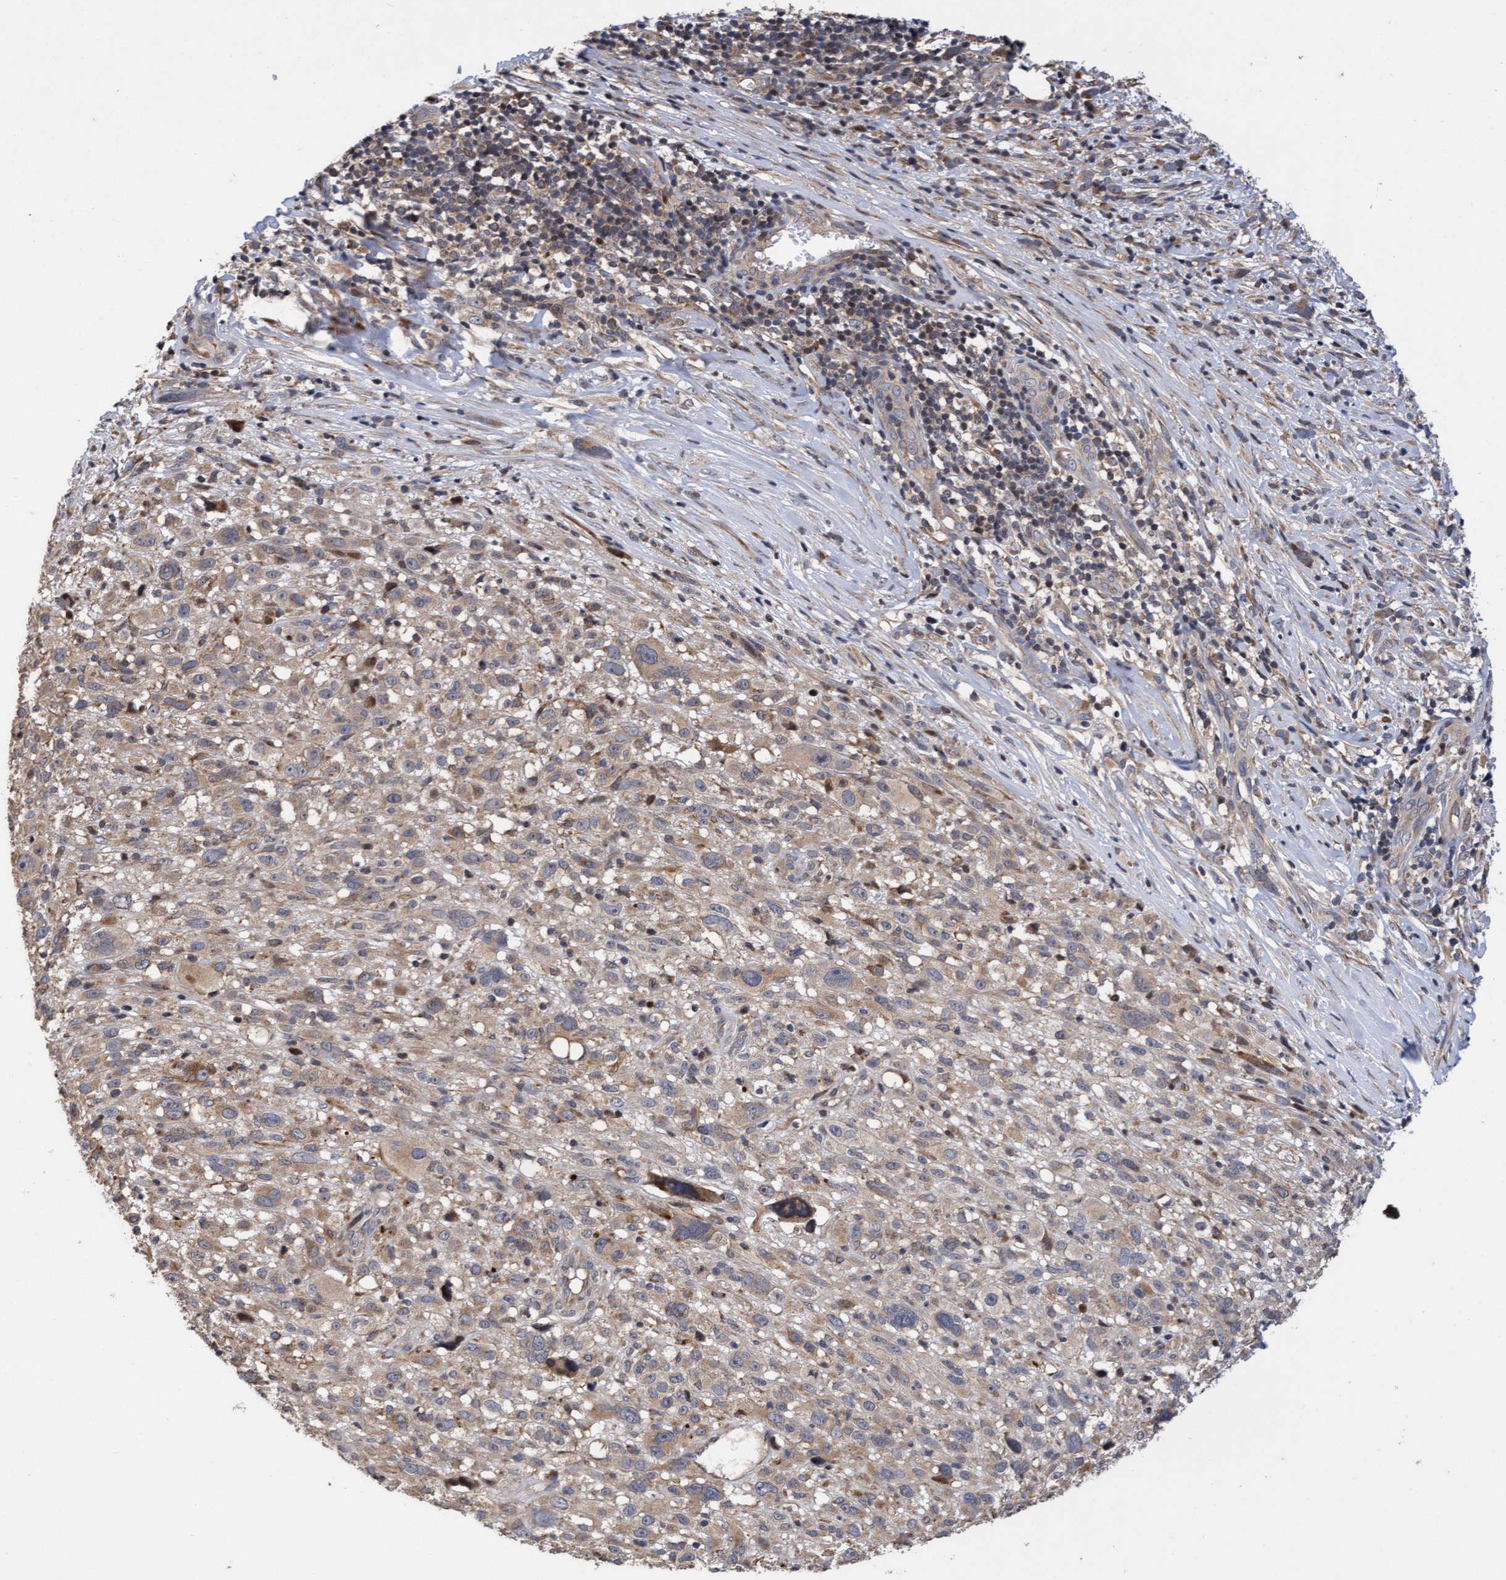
{"staining": {"intensity": "moderate", "quantity": ">75%", "location": "cytoplasmic/membranous"}, "tissue": "melanoma", "cell_type": "Tumor cells", "image_type": "cancer", "snomed": [{"axis": "morphology", "description": "Malignant melanoma, NOS"}, {"axis": "topography", "description": "Skin"}], "caption": "This is an image of immunohistochemistry staining of malignant melanoma, which shows moderate expression in the cytoplasmic/membranous of tumor cells.", "gene": "ELP5", "patient": {"sex": "female", "age": 55}}